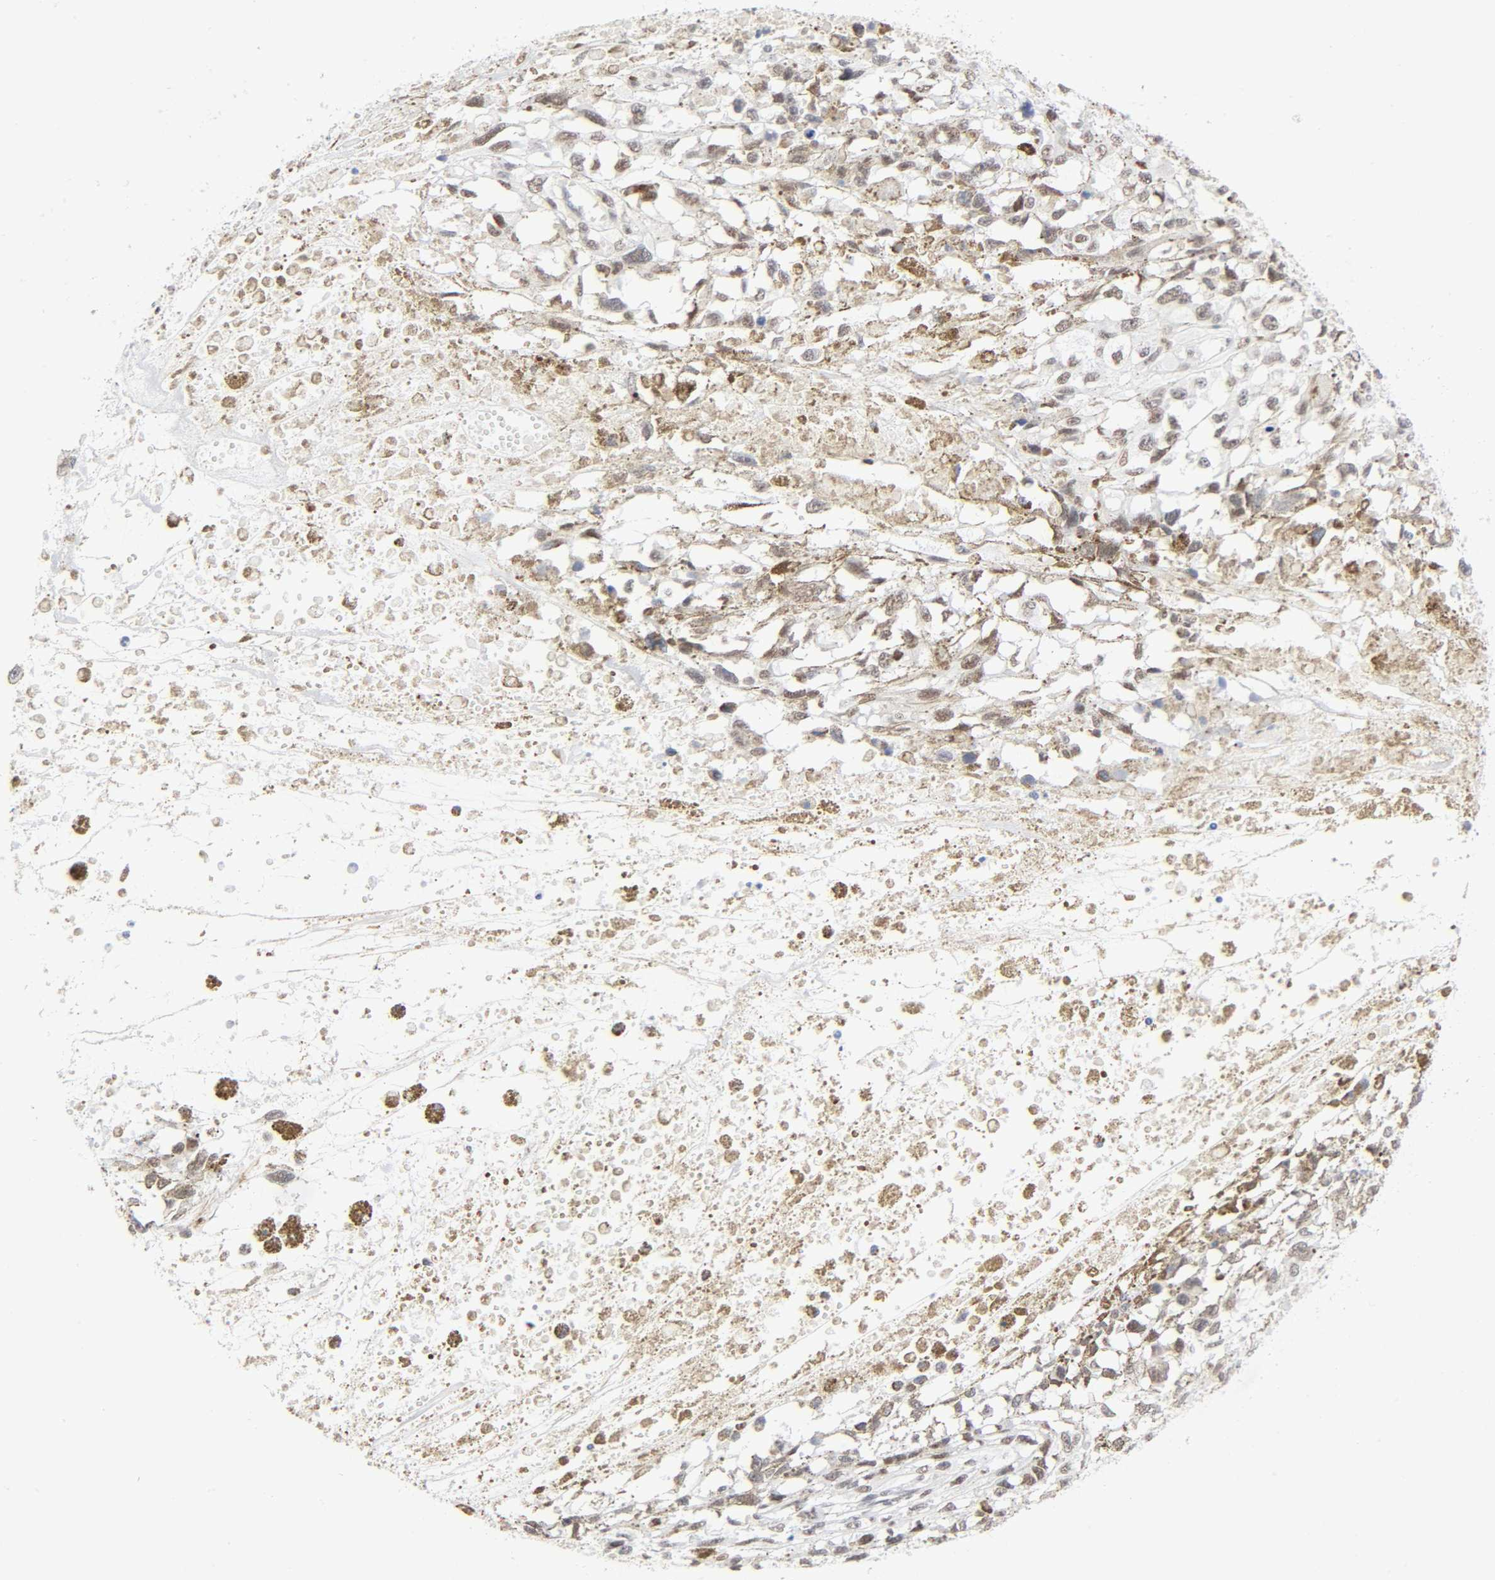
{"staining": {"intensity": "weak", "quantity": ">75%", "location": "nuclear"}, "tissue": "melanoma", "cell_type": "Tumor cells", "image_type": "cancer", "snomed": [{"axis": "morphology", "description": "Malignant melanoma, Metastatic site"}, {"axis": "topography", "description": "Lymph node"}], "caption": "Weak nuclear positivity is identified in about >75% of tumor cells in melanoma.", "gene": "DIDO1", "patient": {"sex": "male", "age": 59}}